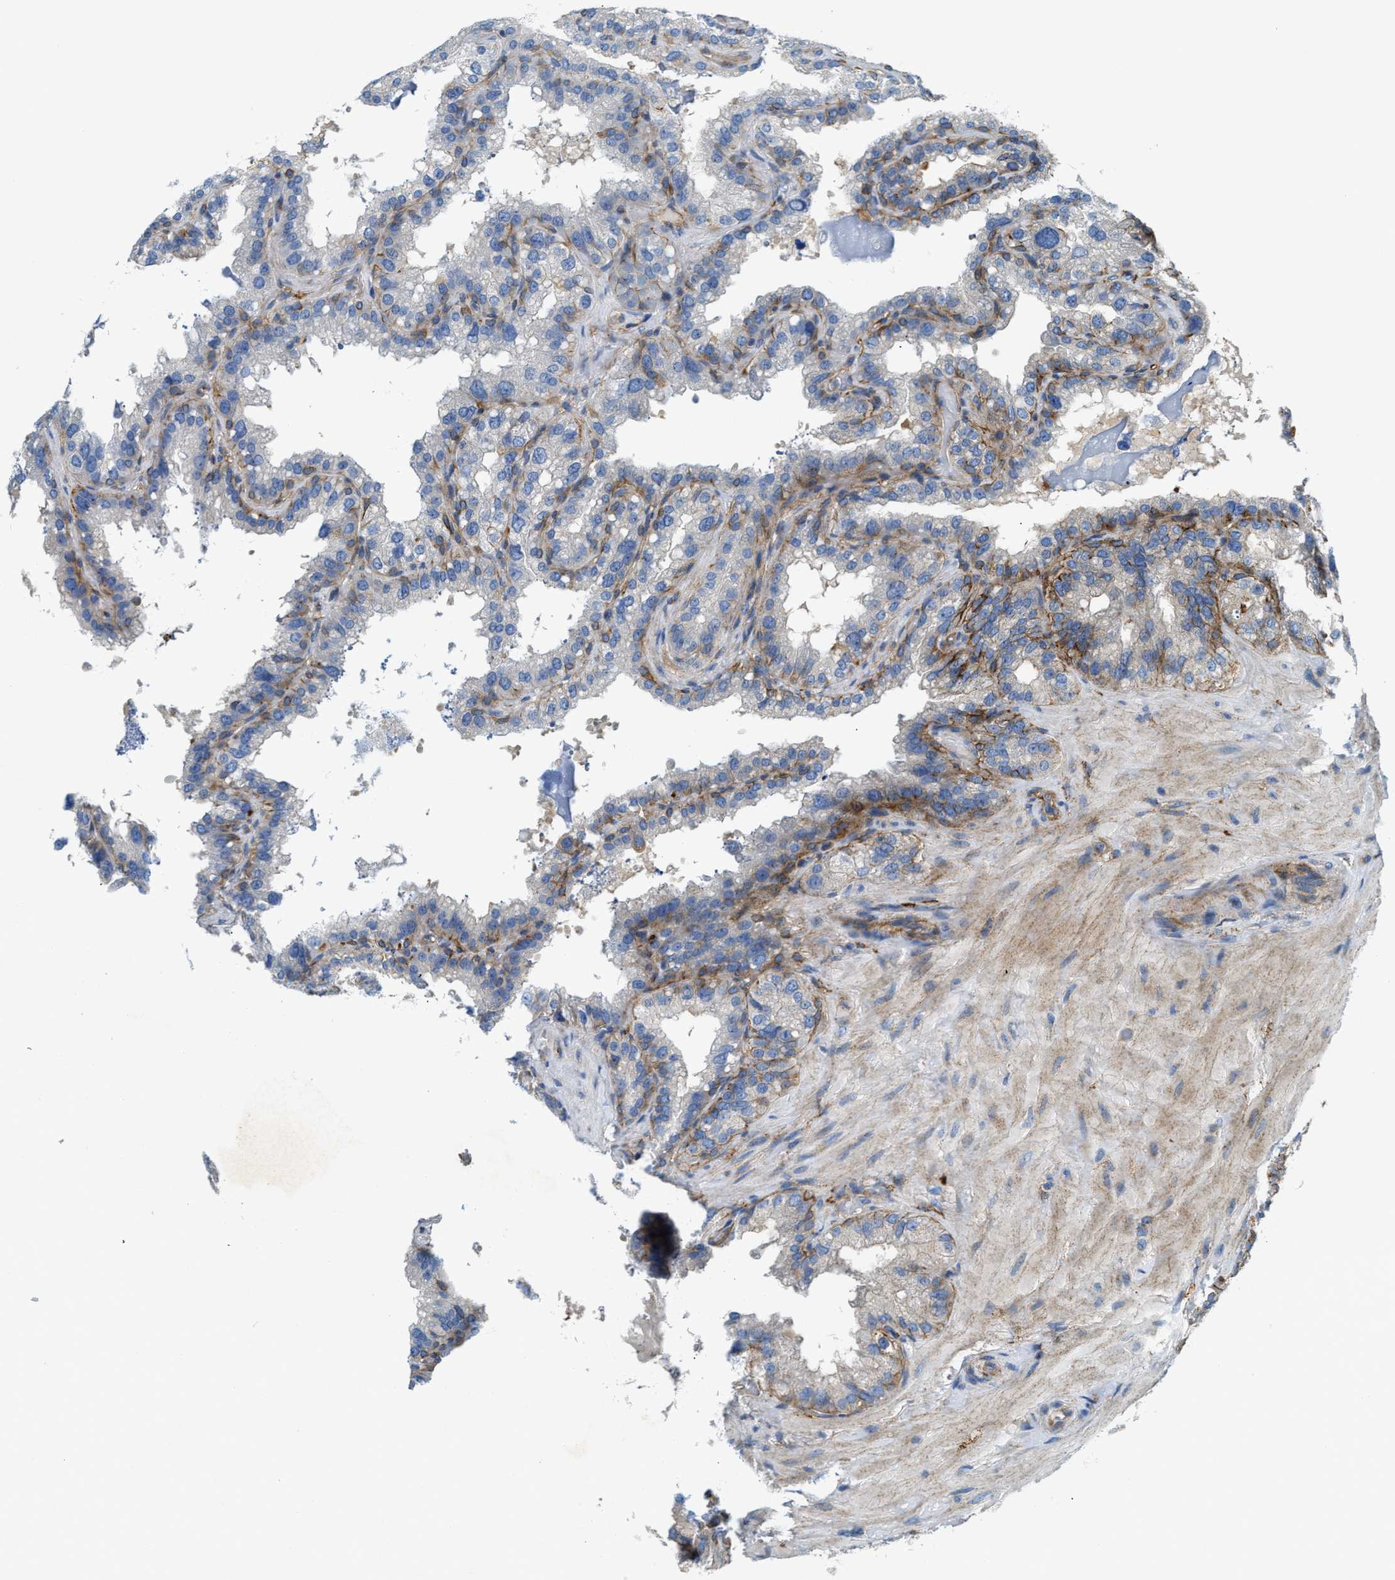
{"staining": {"intensity": "moderate", "quantity": "<25%", "location": "cytoplasmic/membranous"}, "tissue": "seminal vesicle", "cell_type": "Glandular cells", "image_type": "normal", "snomed": [{"axis": "morphology", "description": "Normal tissue, NOS"}, {"axis": "topography", "description": "Seminal veicle"}], "caption": "DAB (3,3'-diaminobenzidine) immunohistochemical staining of benign human seminal vesicle demonstrates moderate cytoplasmic/membranous protein positivity in about <25% of glandular cells. (IHC, brightfield microscopy, high magnification).", "gene": "NSUN7", "patient": {"sex": "male", "age": 68}}